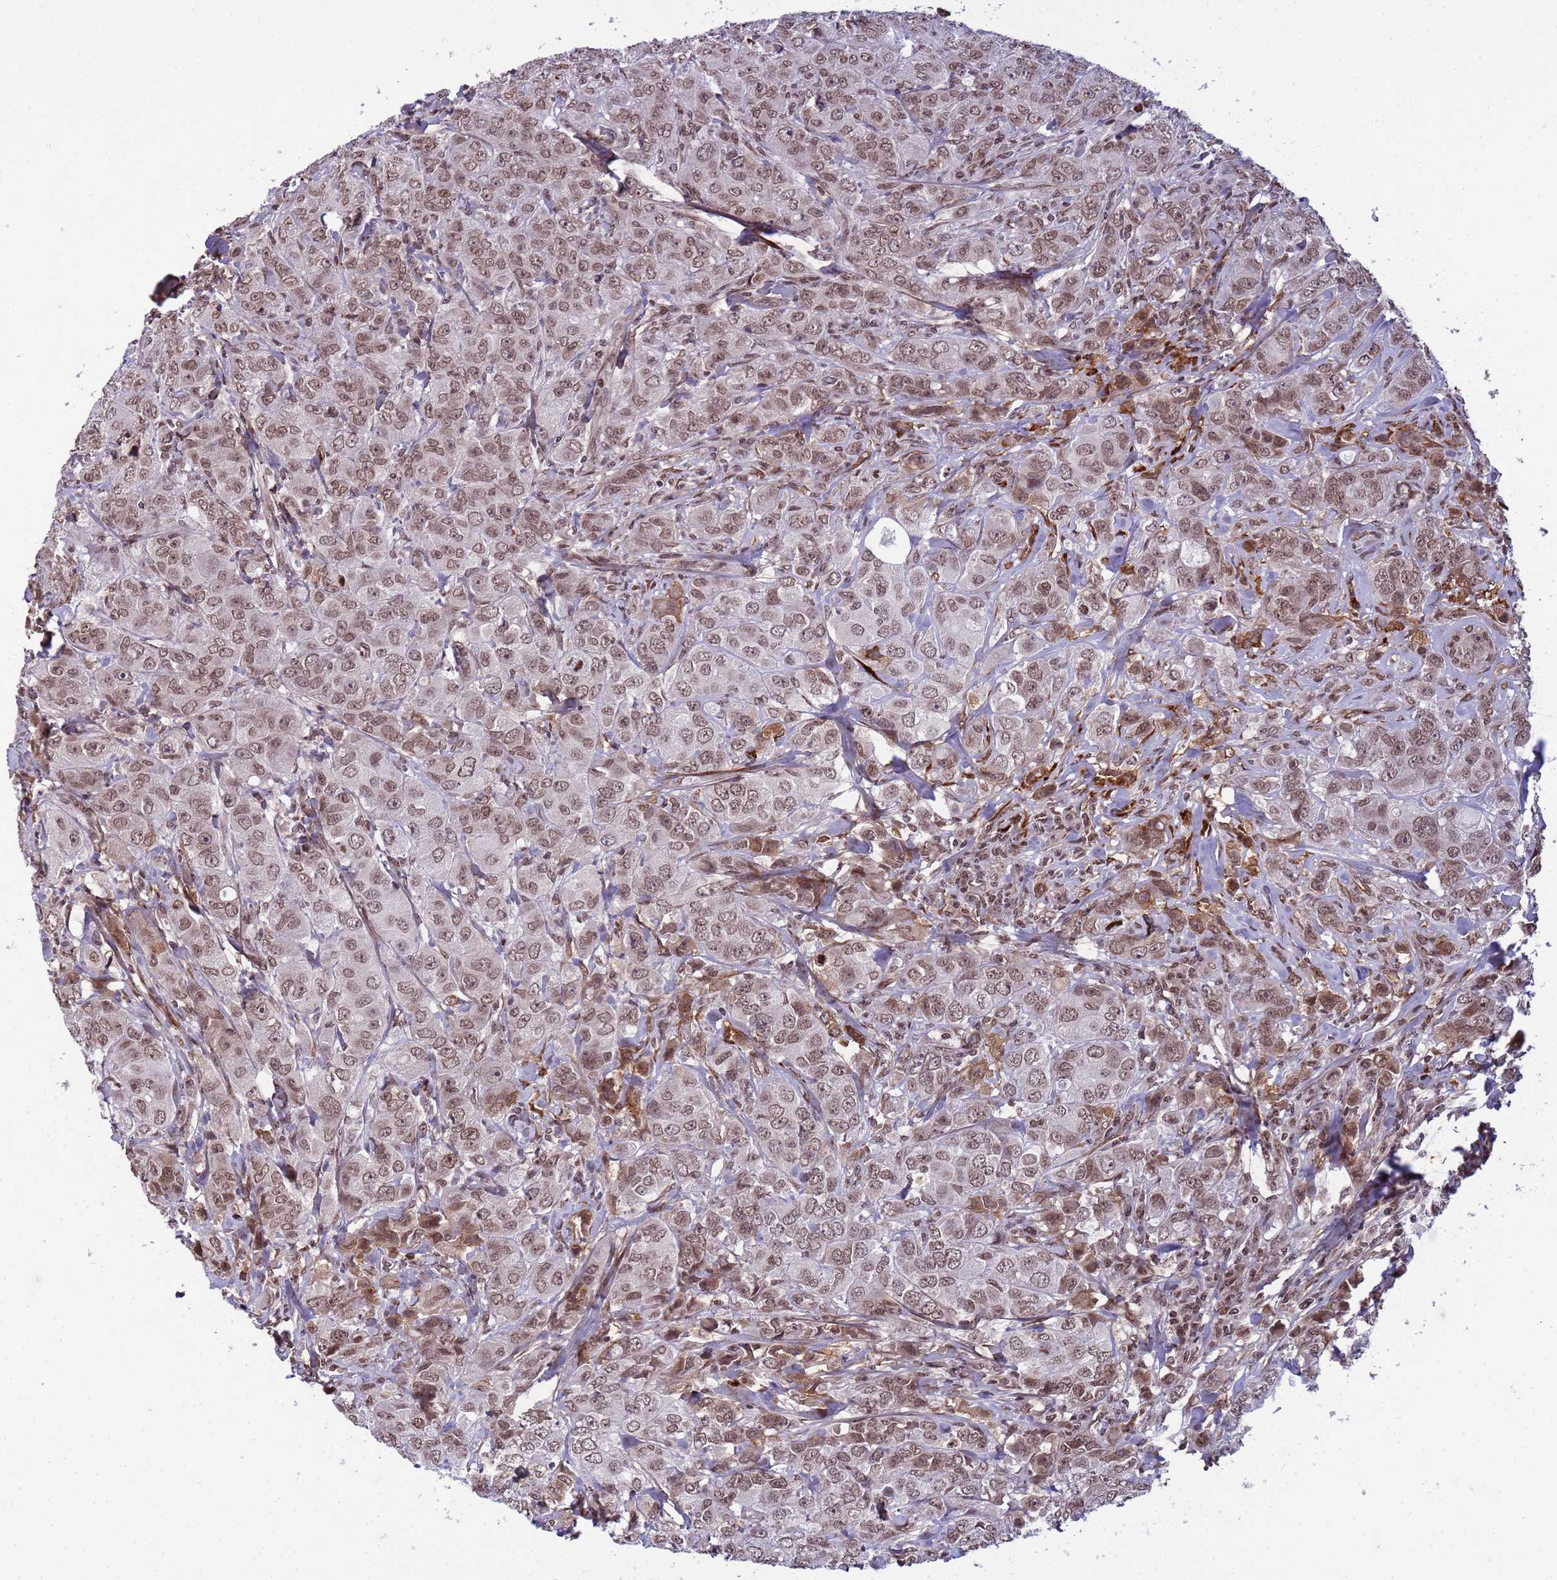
{"staining": {"intensity": "moderate", "quantity": ">75%", "location": "nuclear"}, "tissue": "breast cancer", "cell_type": "Tumor cells", "image_type": "cancer", "snomed": [{"axis": "morphology", "description": "Duct carcinoma"}, {"axis": "topography", "description": "Breast"}], "caption": "Immunohistochemical staining of human intraductal carcinoma (breast) demonstrates medium levels of moderate nuclear expression in approximately >75% of tumor cells.", "gene": "H3-3B", "patient": {"sex": "female", "age": 43}}